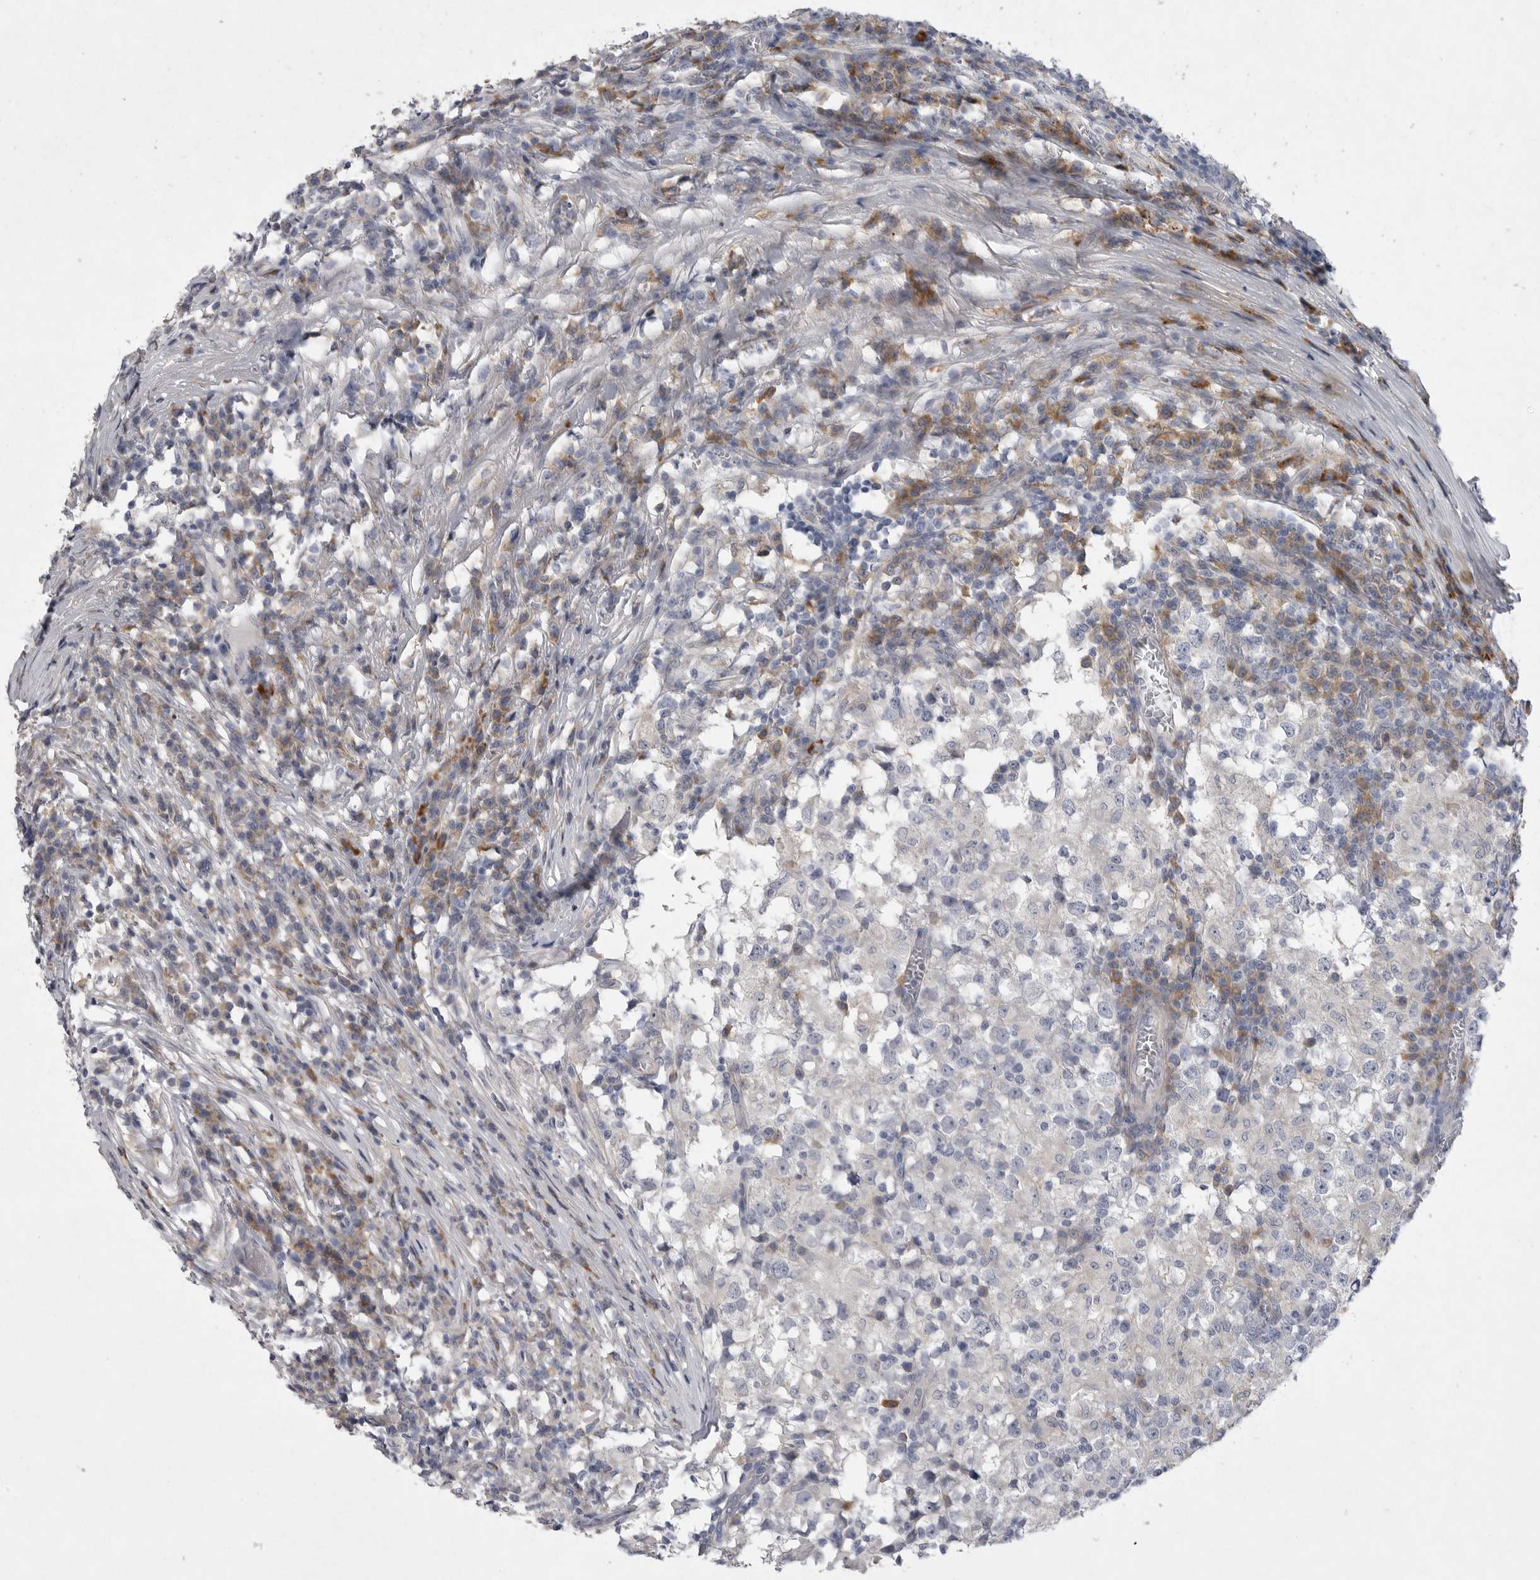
{"staining": {"intensity": "negative", "quantity": "none", "location": "none"}, "tissue": "testis cancer", "cell_type": "Tumor cells", "image_type": "cancer", "snomed": [{"axis": "morphology", "description": "Seminoma, NOS"}, {"axis": "topography", "description": "Testis"}], "caption": "An IHC histopathology image of testis cancer (seminoma) is shown. There is no staining in tumor cells of testis cancer (seminoma).", "gene": "EDEM3", "patient": {"sex": "male", "age": 65}}